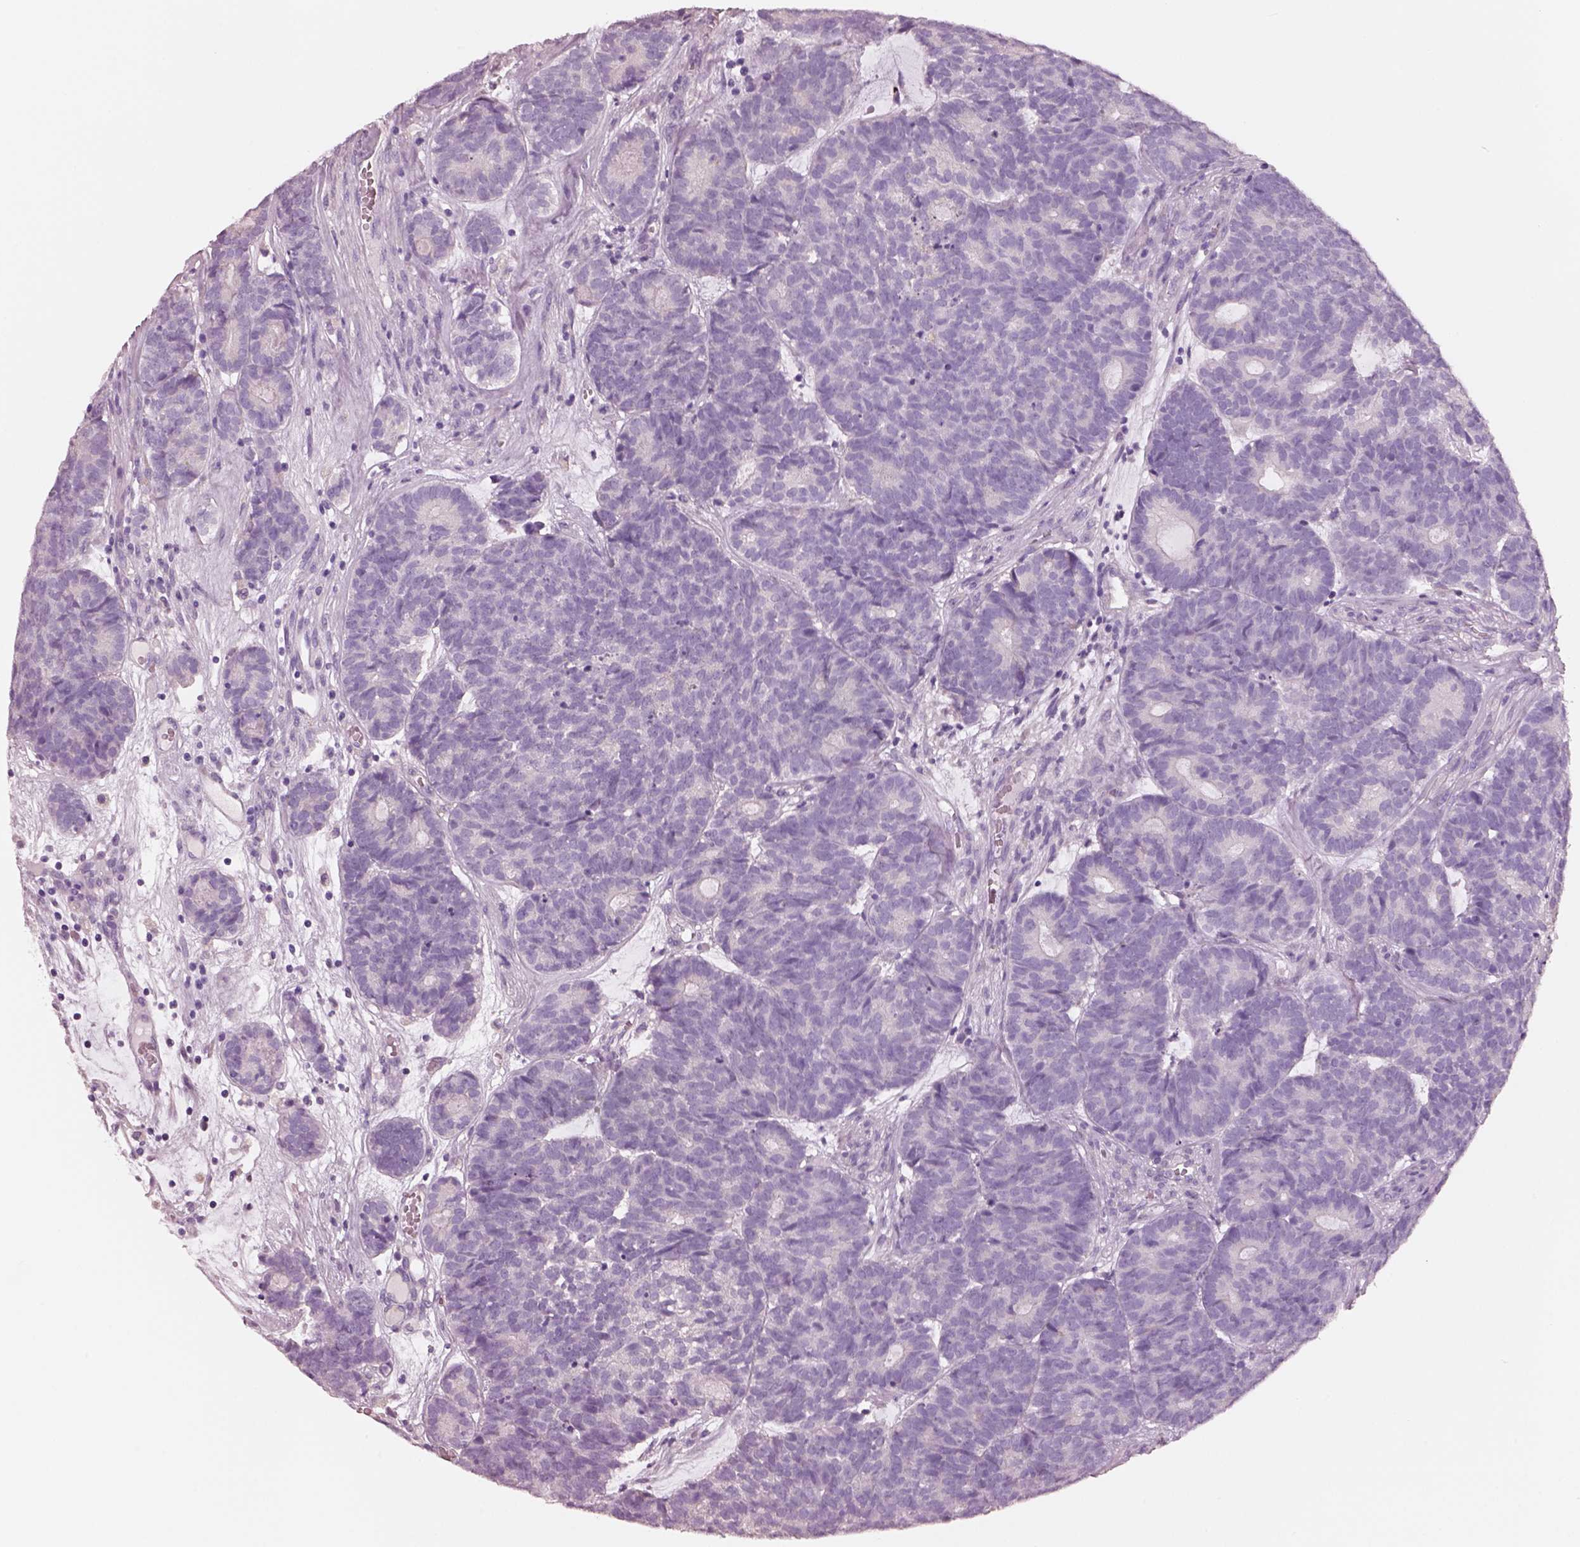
{"staining": {"intensity": "negative", "quantity": "none", "location": "none"}, "tissue": "head and neck cancer", "cell_type": "Tumor cells", "image_type": "cancer", "snomed": [{"axis": "morphology", "description": "Adenocarcinoma, NOS"}, {"axis": "topography", "description": "Head-Neck"}], "caption": "Tumor cells are negative for protein expression in human head and neck cancer (adenocarcinoma).", "gene": "PNOC", "patient": {"sex": "female", "age": 81}}